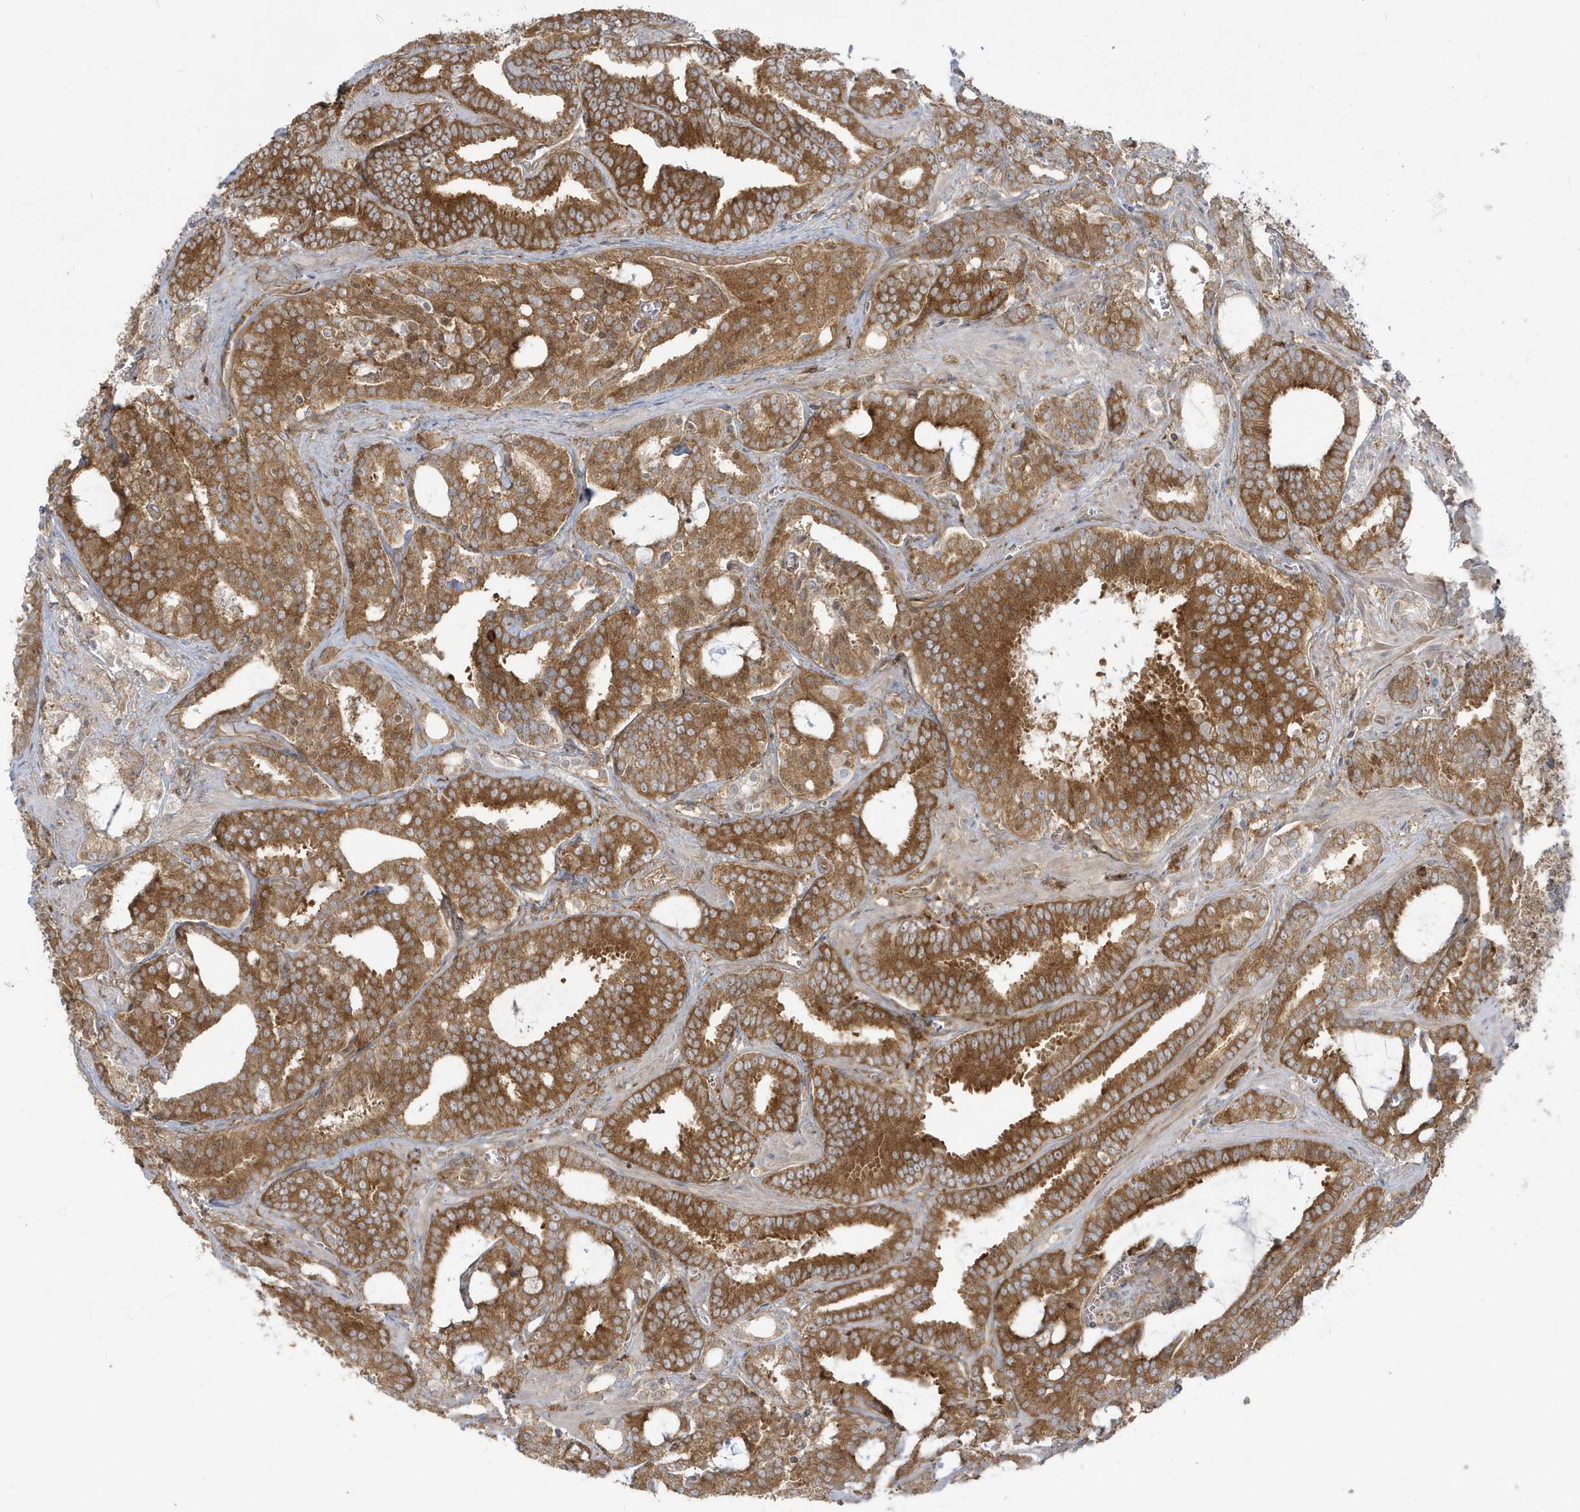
{"staining": {"intensity": "moderate", "quantity": ">75%", "location": "cytoplasmic/membranous"}, "tissue": "prostate cancer", "cell_type": "Tumor cells", "image_type": "cancer", "snomed": [{"axis": "morphology", "description": "Adenocarcinoma, High grade"}, {"axis": "topography", "description": "Prostate and seminal vesicle, NOS"}], "caption": "Immunohistochemical staining of human prostate cancer (high-grade adenocarcinoma) demonstrates moderate cytoplasmic/membranous protein positivity in approximately >75% of tumor cells.", "gene": "STAM", "patient": {"sex": "male", "age": 67}}